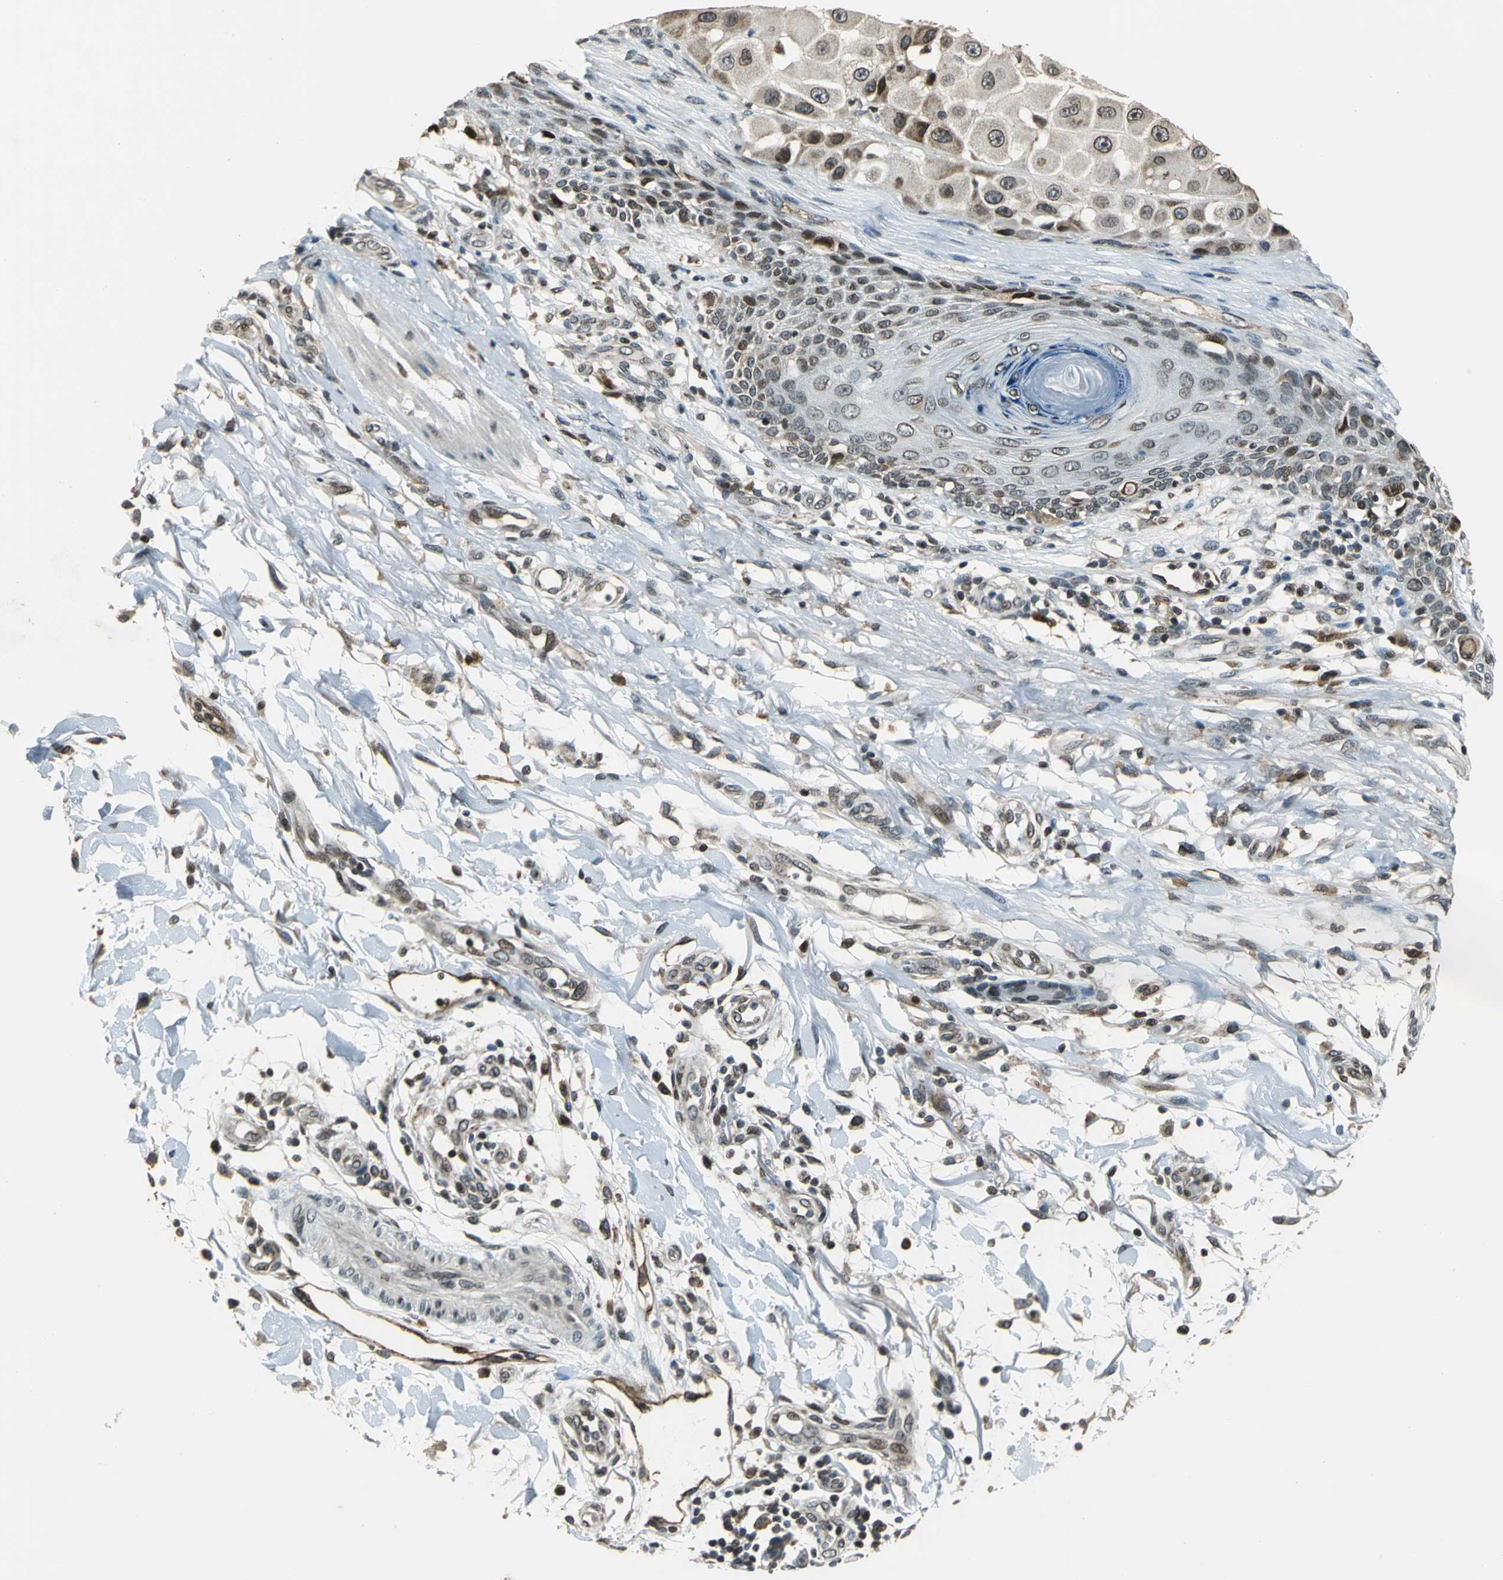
{"staining": {"intensity": "moderate", "quantity": "25%-75%", "location": "cytoplasmic/membranous,nuclear"}, "tissue": "melanoma", "cell_type": "Tumor cells", "image_type": "cancer", "snomed": [{"axis": "morphology", "description": "Malignant melanoma, NOS"}, {"axis": "topography", "description": "Skin"}], "caption": "A high-resolution histopathology image shows immunohistochemistry staining of malignant melanoma, which demonstrates moderate cytoplasmic/membranous and nuclear staining in approximately 25%-75% of tumor cells.", "gene": "BRIP1", "patient": {"sex": "female", "age": 81}}